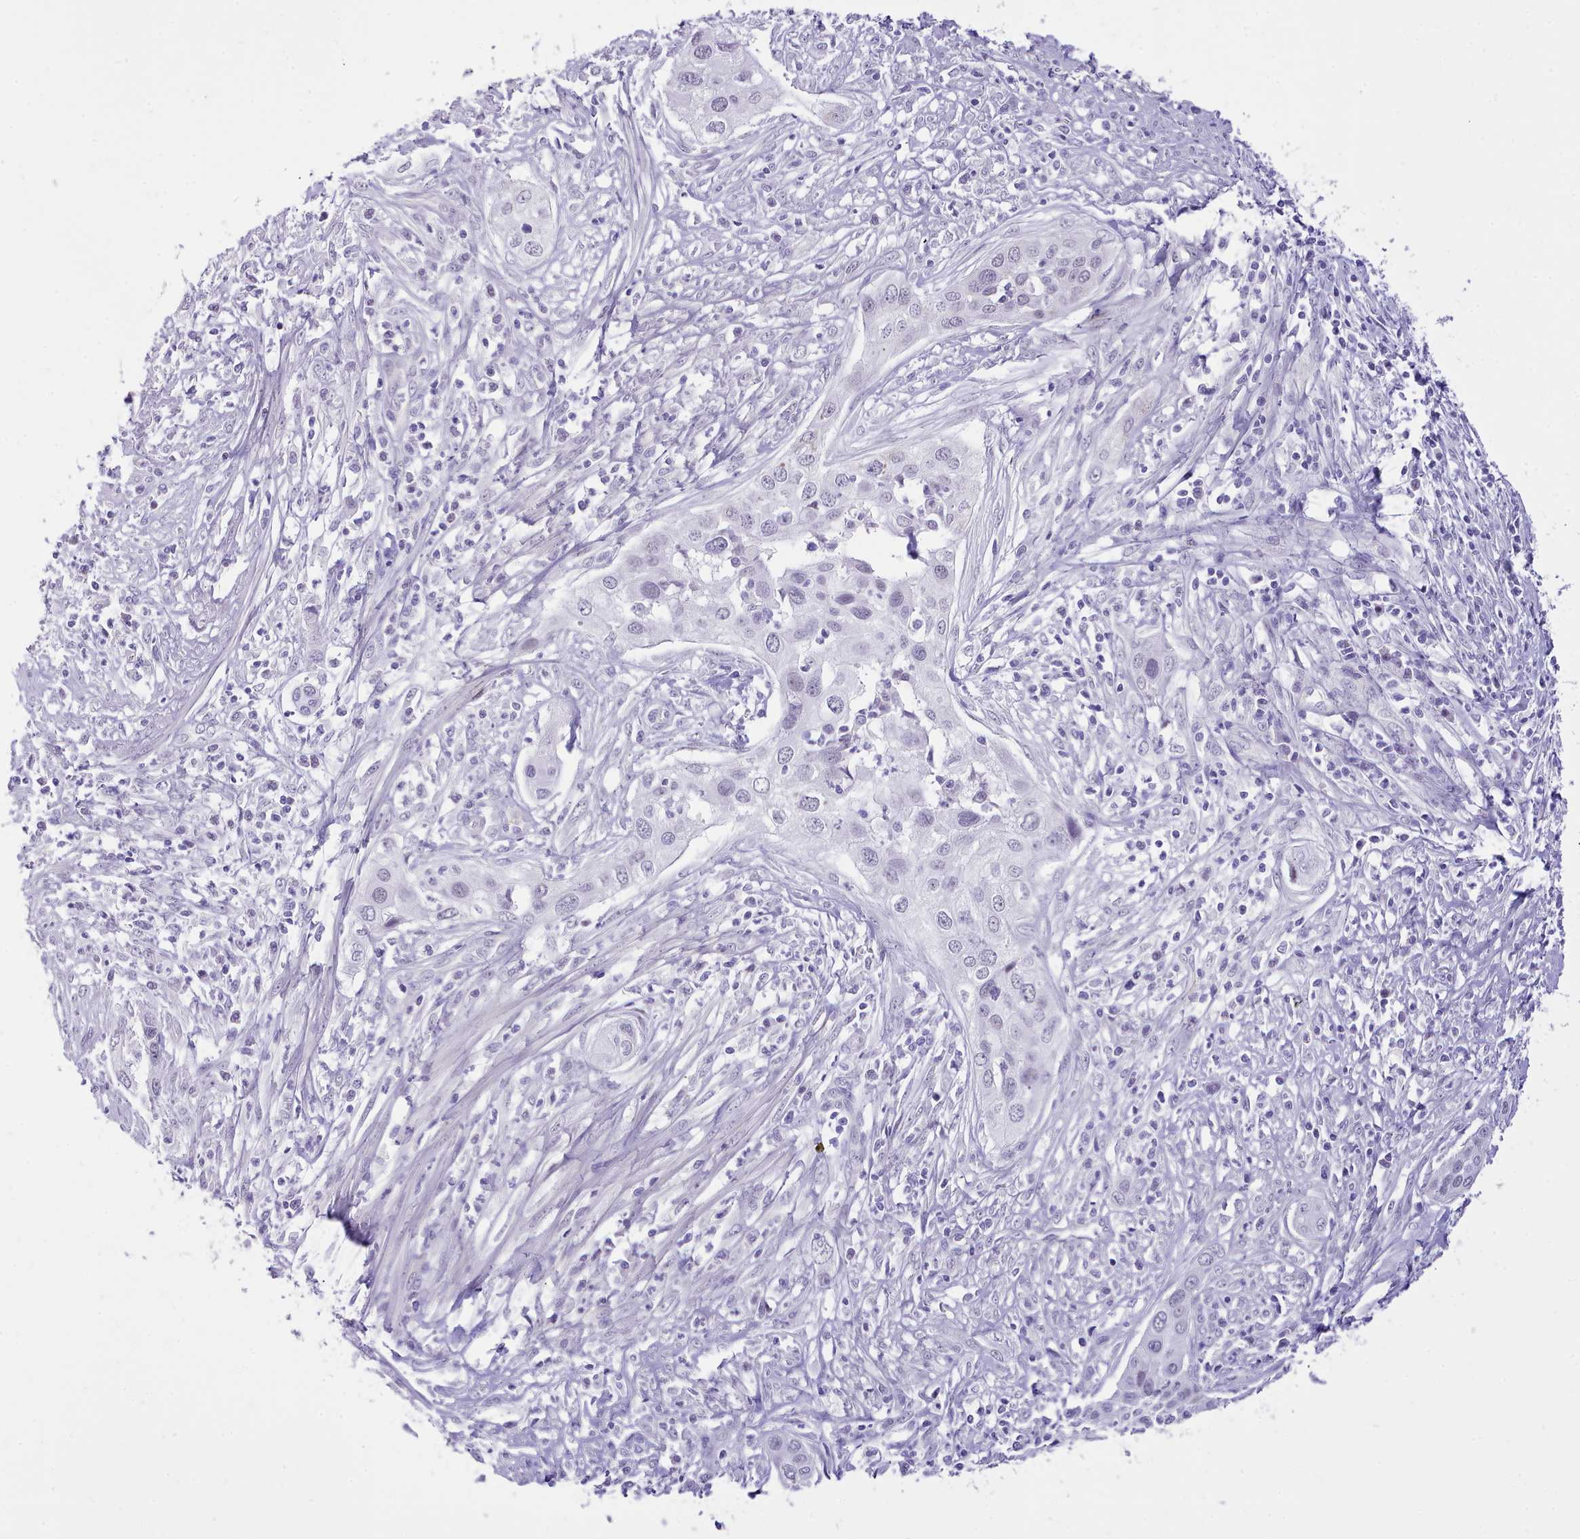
{"staining": {"intensity": "negative", "quantity": "none", "location": "none"}, "tissue": "cervical cancer", "cell_type": "Tumor cells", "image_type": "cancer", "snomed": [{"axis": "morphology", "description": "Squamous cell carcinoma, NOS"}, {"axis": "topography", "description": "Cervix"}], "caption": "There is no significant staining in tumor cells of cervical squamous cell carcinoma.", "gene": "LRRC37A", "patient": {"sex": "female", "age": 34}}